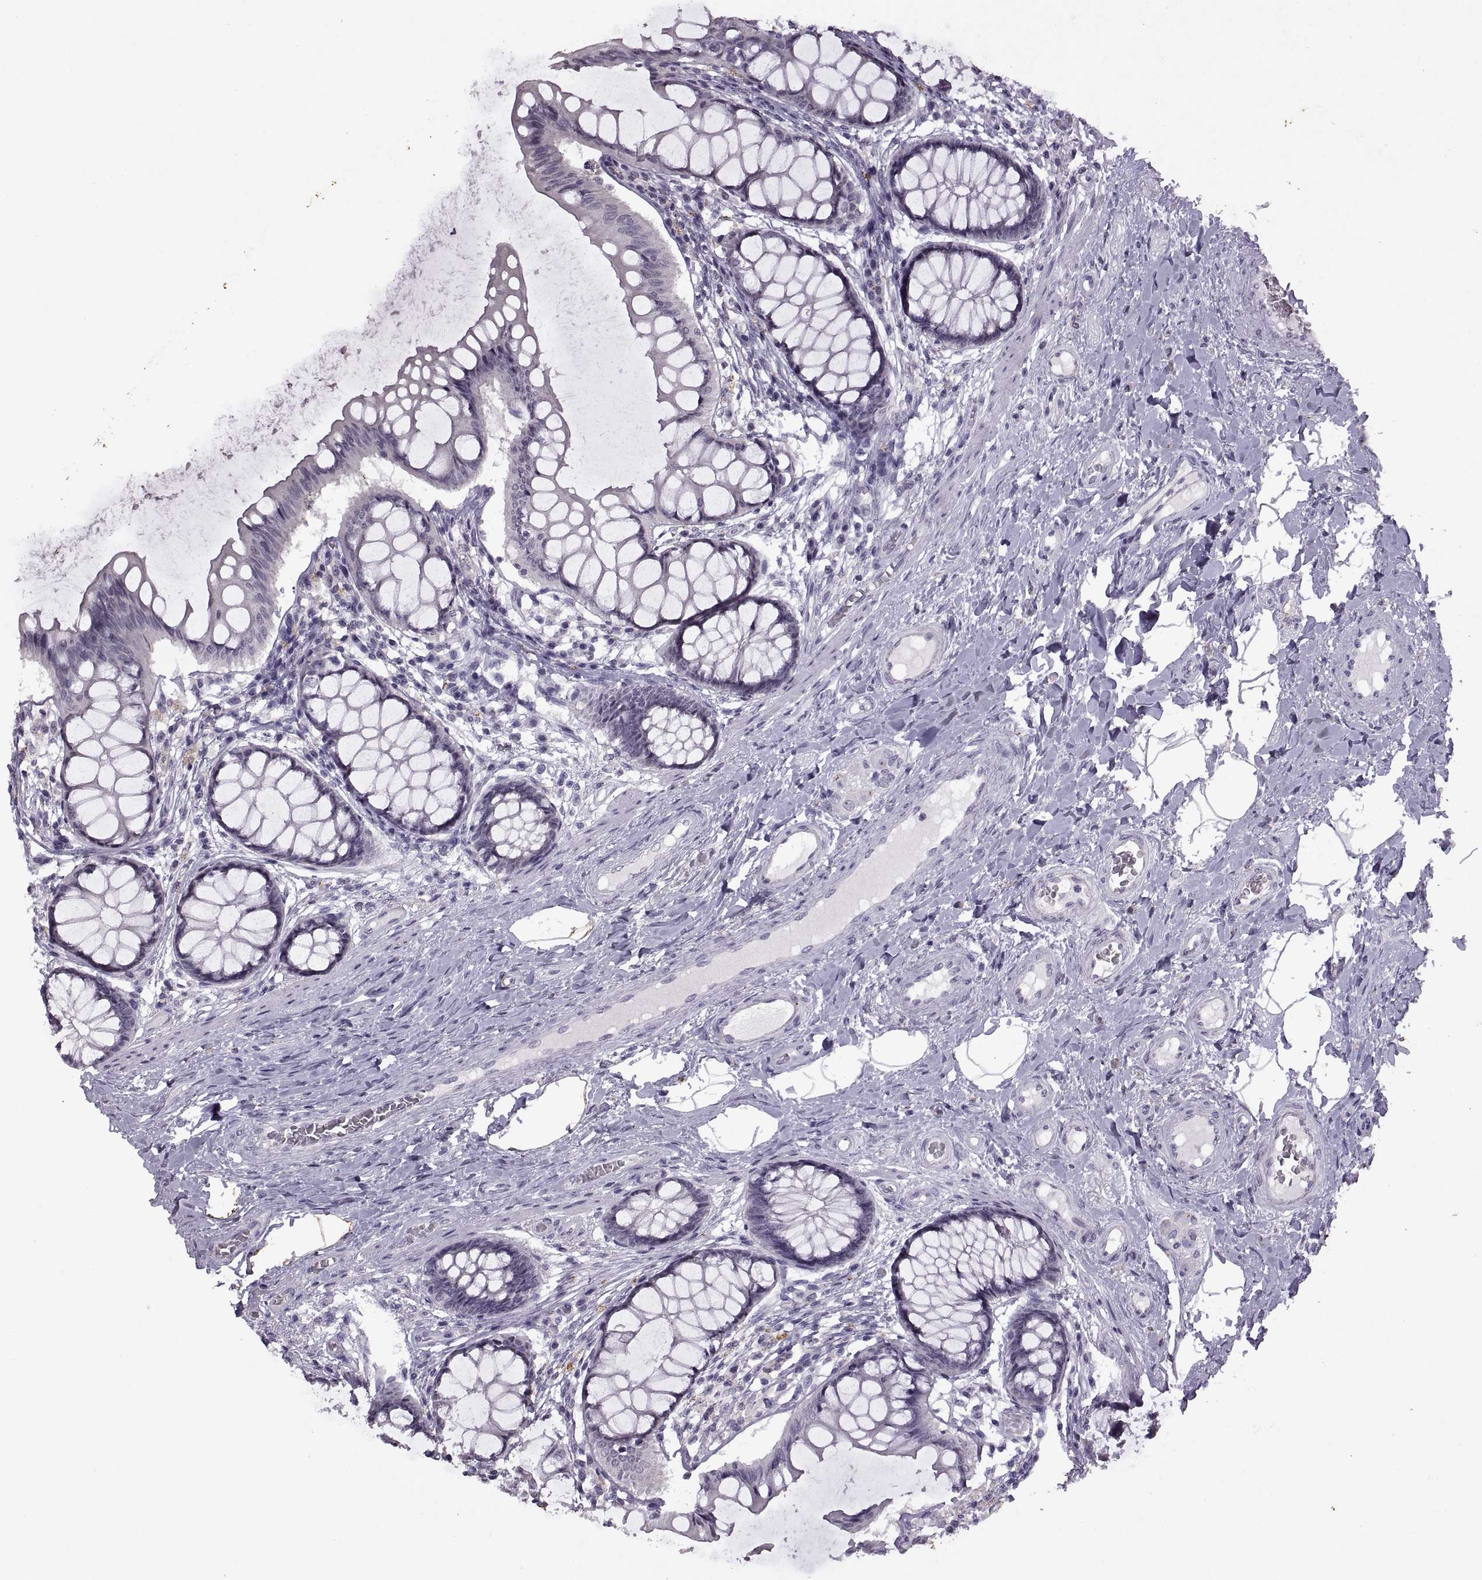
{"staining": {"intensity": "negative", "quantity": "none", "location": "none"}, "tissue": "colon", "cell_type": "Endothelial cells", "image_type": "normal", "snomed": [{"axis": "morphology", "description": "Normal tissue, NOS"}, {"axis": "topography", "description": "Colon"}], "caption": "Endothelial cells are negative for brown protein staining in unremarkable colon. (Brightfield microscopy of DAB (3,3'-diaminobenzidine) immunohistochemistry (IHC) at high magnification).", "gene": "SINHCAF", "patient": {"sex": "female", "age": 65}}